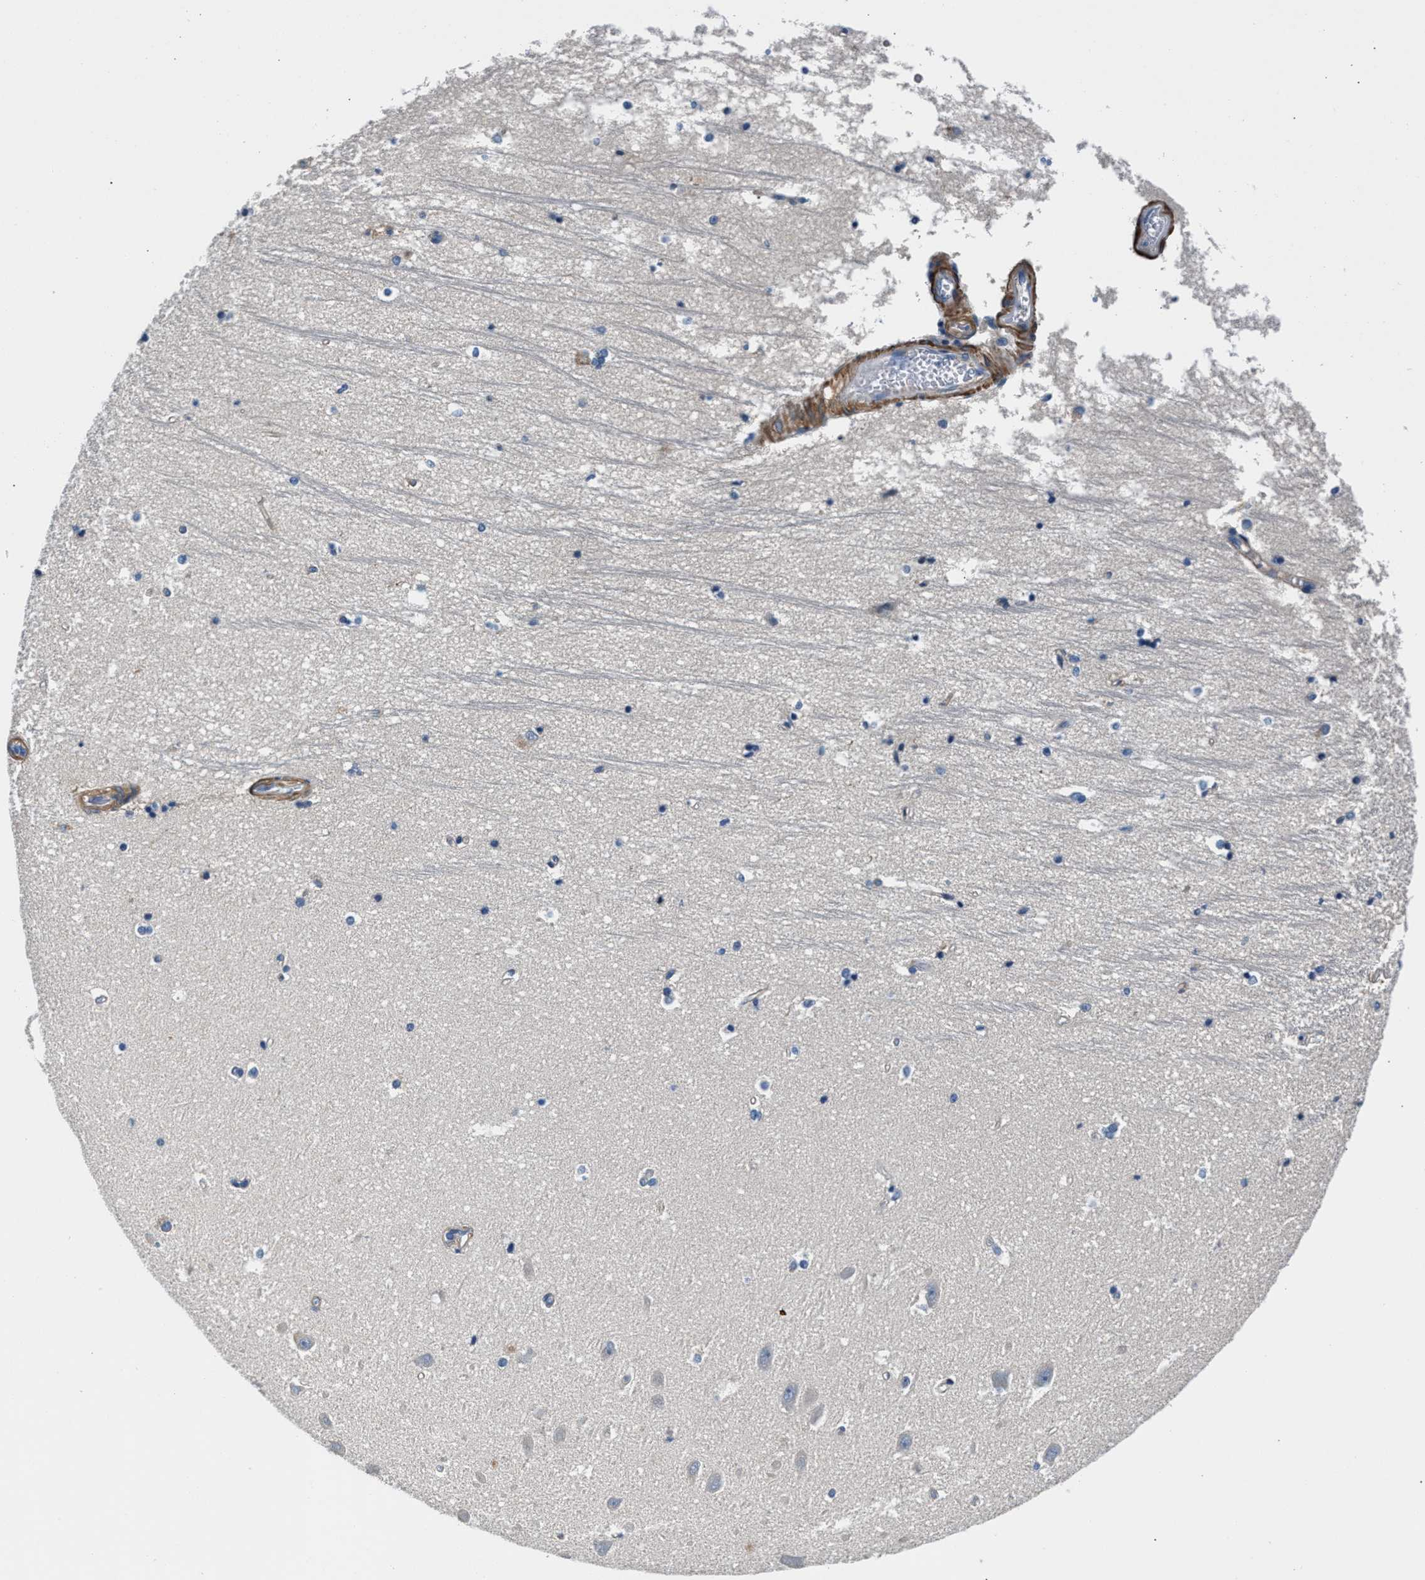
{"staining": {"intensity": "negative", "quantity": "none", "location": "none"}, "tissue": "hippocampus", "cell_type": "Glial cells", "image_type": "normal", "snomed": [{"axis": "morphology", "description": "Normal tissue, NOS"}, {"axis": "topography", "description": "Hippocampus"}], "caption": "This is a histopathology image of immunohistochemistry (IHC) staining of unremarkable hippocampus, which shows no positivity in glial cells. (DAB (3,3'-diaminobenzidine) immunohistochemistry visualized using brightfield microscopy, high magnification).", "gene": "CDRT4", "patient": {"sex": "male", "age": 45}}